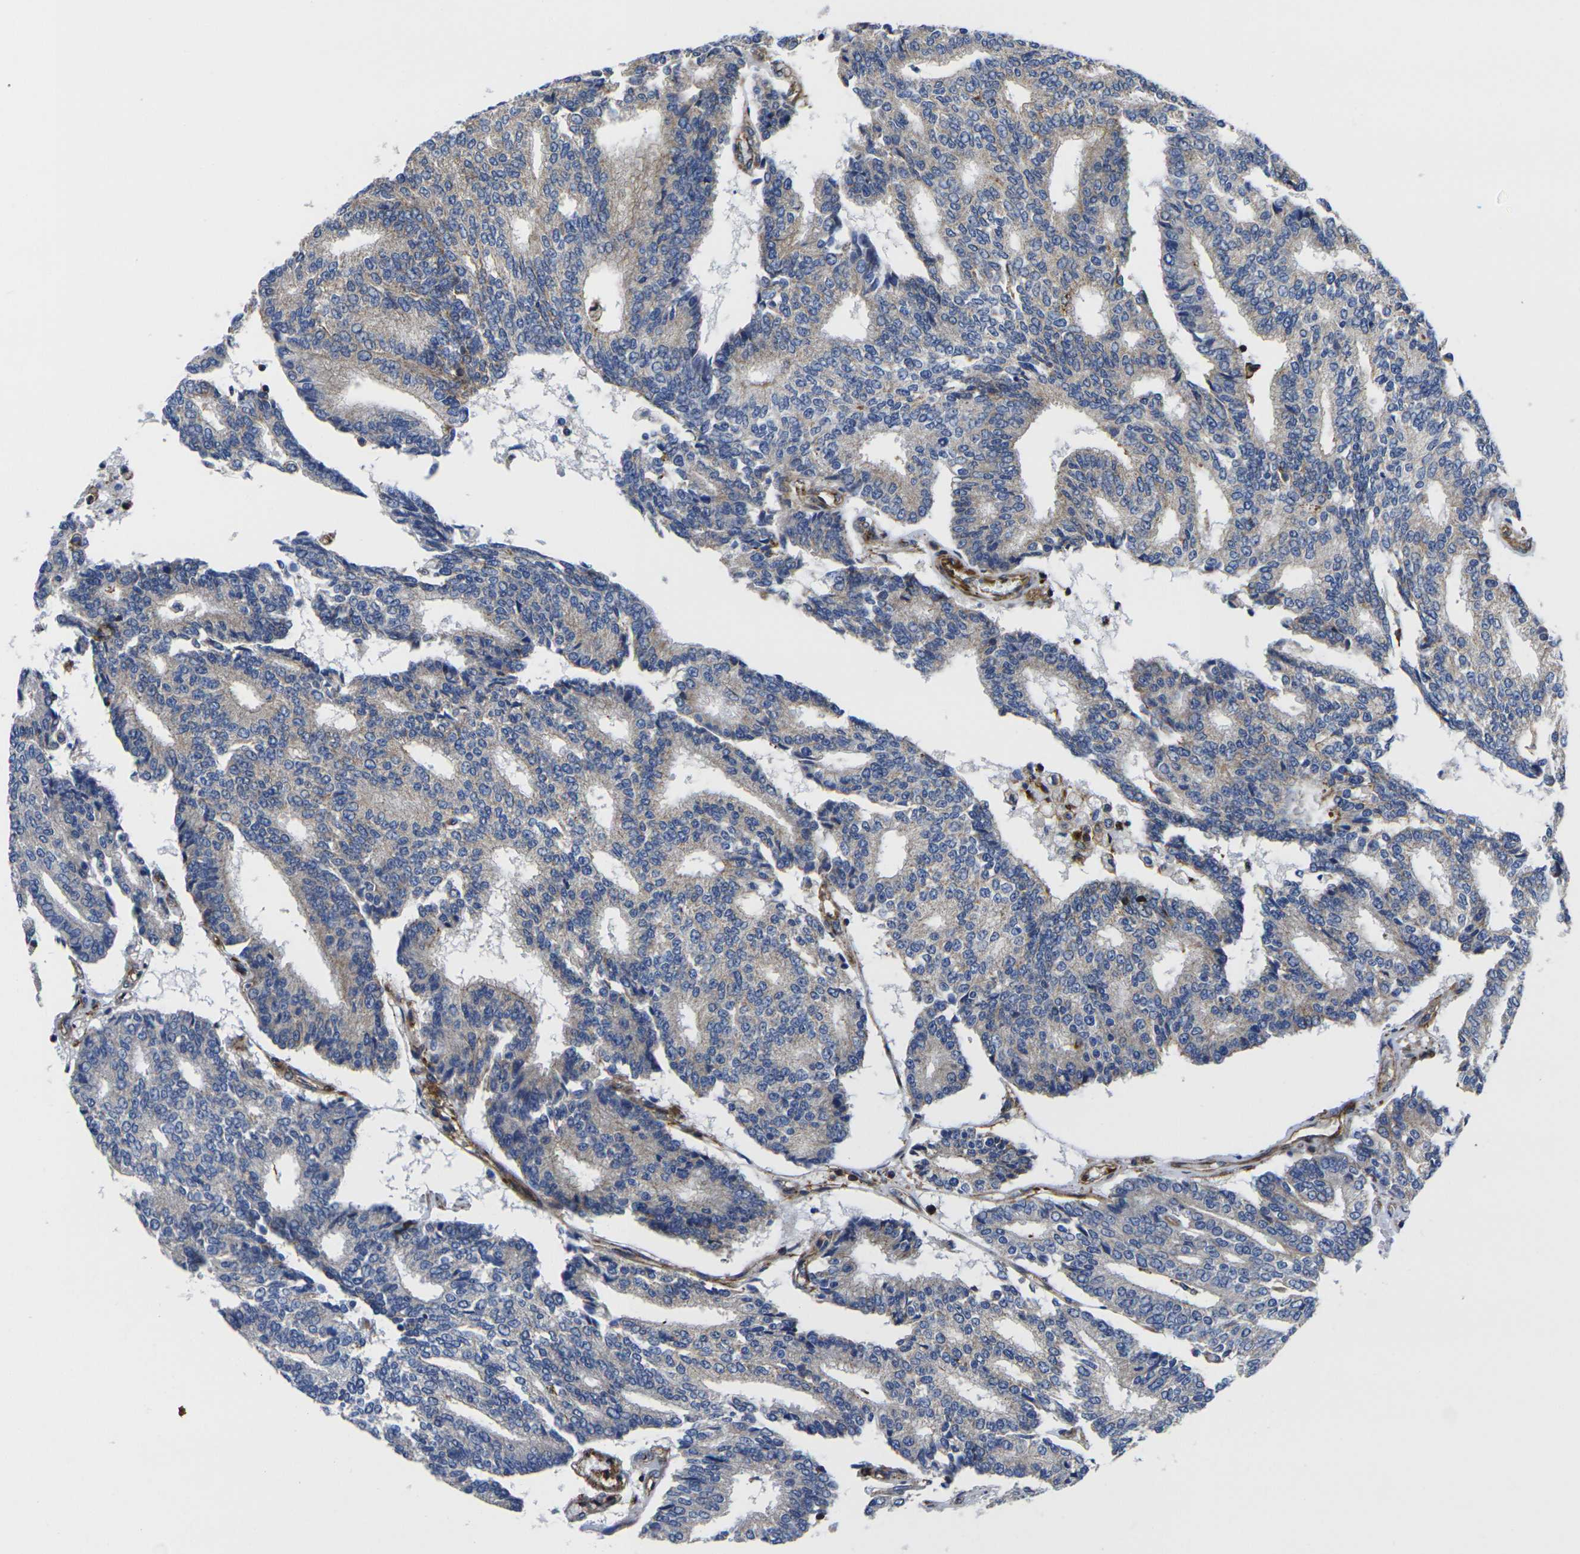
{"staining": {"intensity": "weak", "quantity": "25%-75%", "location": "cytoplasmic/membranous"}, "tissue": "prostate cancer", "cell_type": "Tumor cells", "image_type": "cancer", "snomed": [{"axis": "morphology", "description": "Adenocarcinoma, High grade"}, {"axis": "topography", "description": "Prostate"}], "caption": "An IHC histopathology image of neoplastic tissue is shown. Protein staining in brown labels weak cytoplasmic/membranous positivity in adenocarcinoma (high-grade) (prostate) within tumor cells.", "gene": "GPR4", "patient": {"sex": "male", "age": 55}}